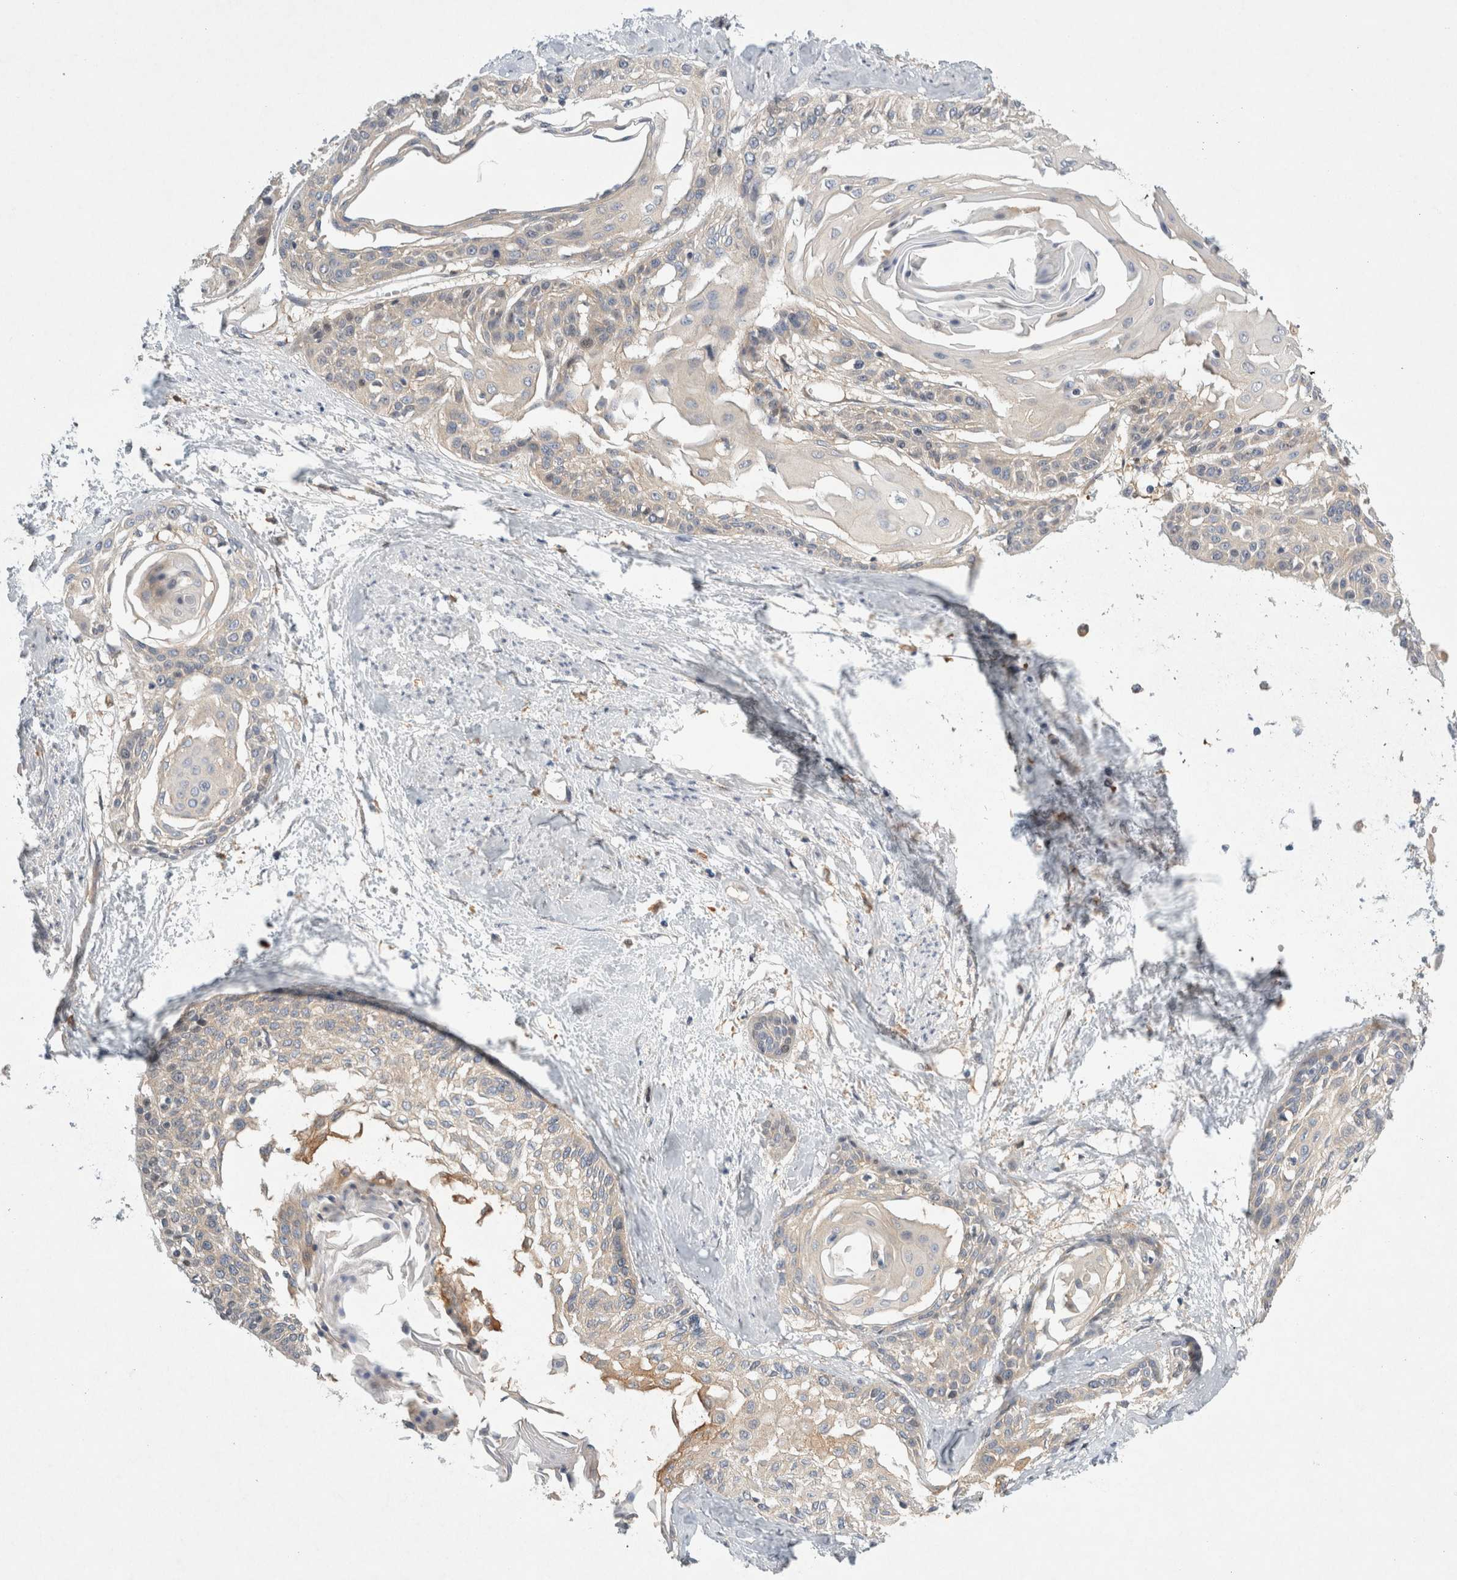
{"staining": {"intensity": "weak", "quantity": ">75%", "location": "cytoplasmic/membranous"}, "tissue": "cervical cancer", "cell_type": "Tumor cells", "image_type": "cancer", "snomed": [{"axis": "morphology", "description": "Squamous cell carcinoma, NOS"}, {"axis": "topography", "description": "Cervix"}], "caption": "Human cervical squamous cell carcinoma stained for a protein (brown) demonstrates weak cytoplasmic/membranous positive expression in approximately >75% of tumor cells.", "gene": "CDCA7L", "patient": {"sex": "female", "age": 57}}